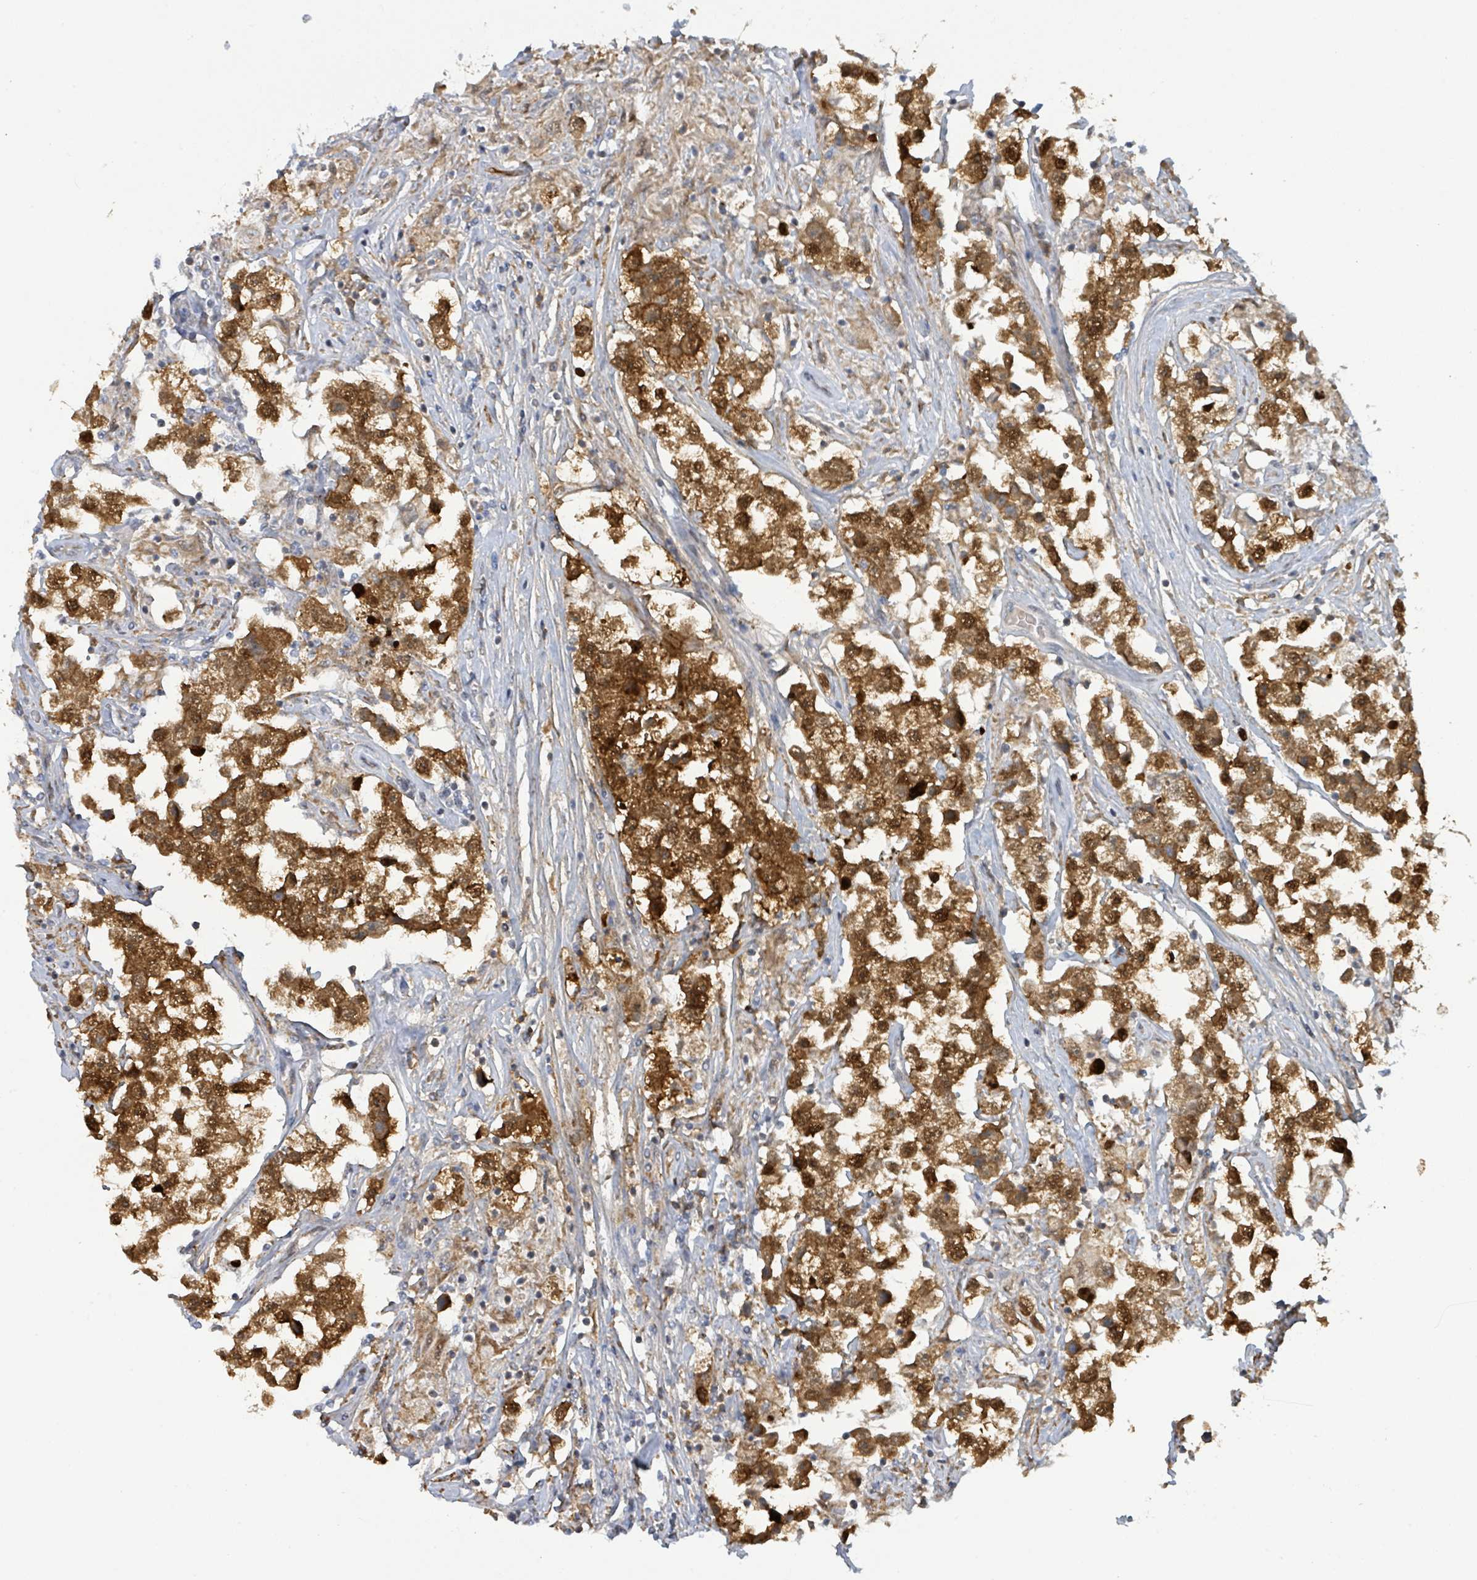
{"staining": {"intensity": "strong", "quantity": ">75%", "location": "cytoplasmic/membranous,nuclear"}, "tissue": "testis cancer", "cell_type": "Tumor cells", "image_type": "cancer", "snomed": [{"axis": "morphology", "description": "Seminoma, NOS"}, {"axis": "topography", "description": "Testis"}], "caption": "Approximately >75% of tumor cells in testis seminoma show strong cytoplasmic/membranous and nuclear protein staining as visualized by brown immunohistochemical staining.", "gene": "PSMB7", "patient": {"sex": "male", "age": 46}}